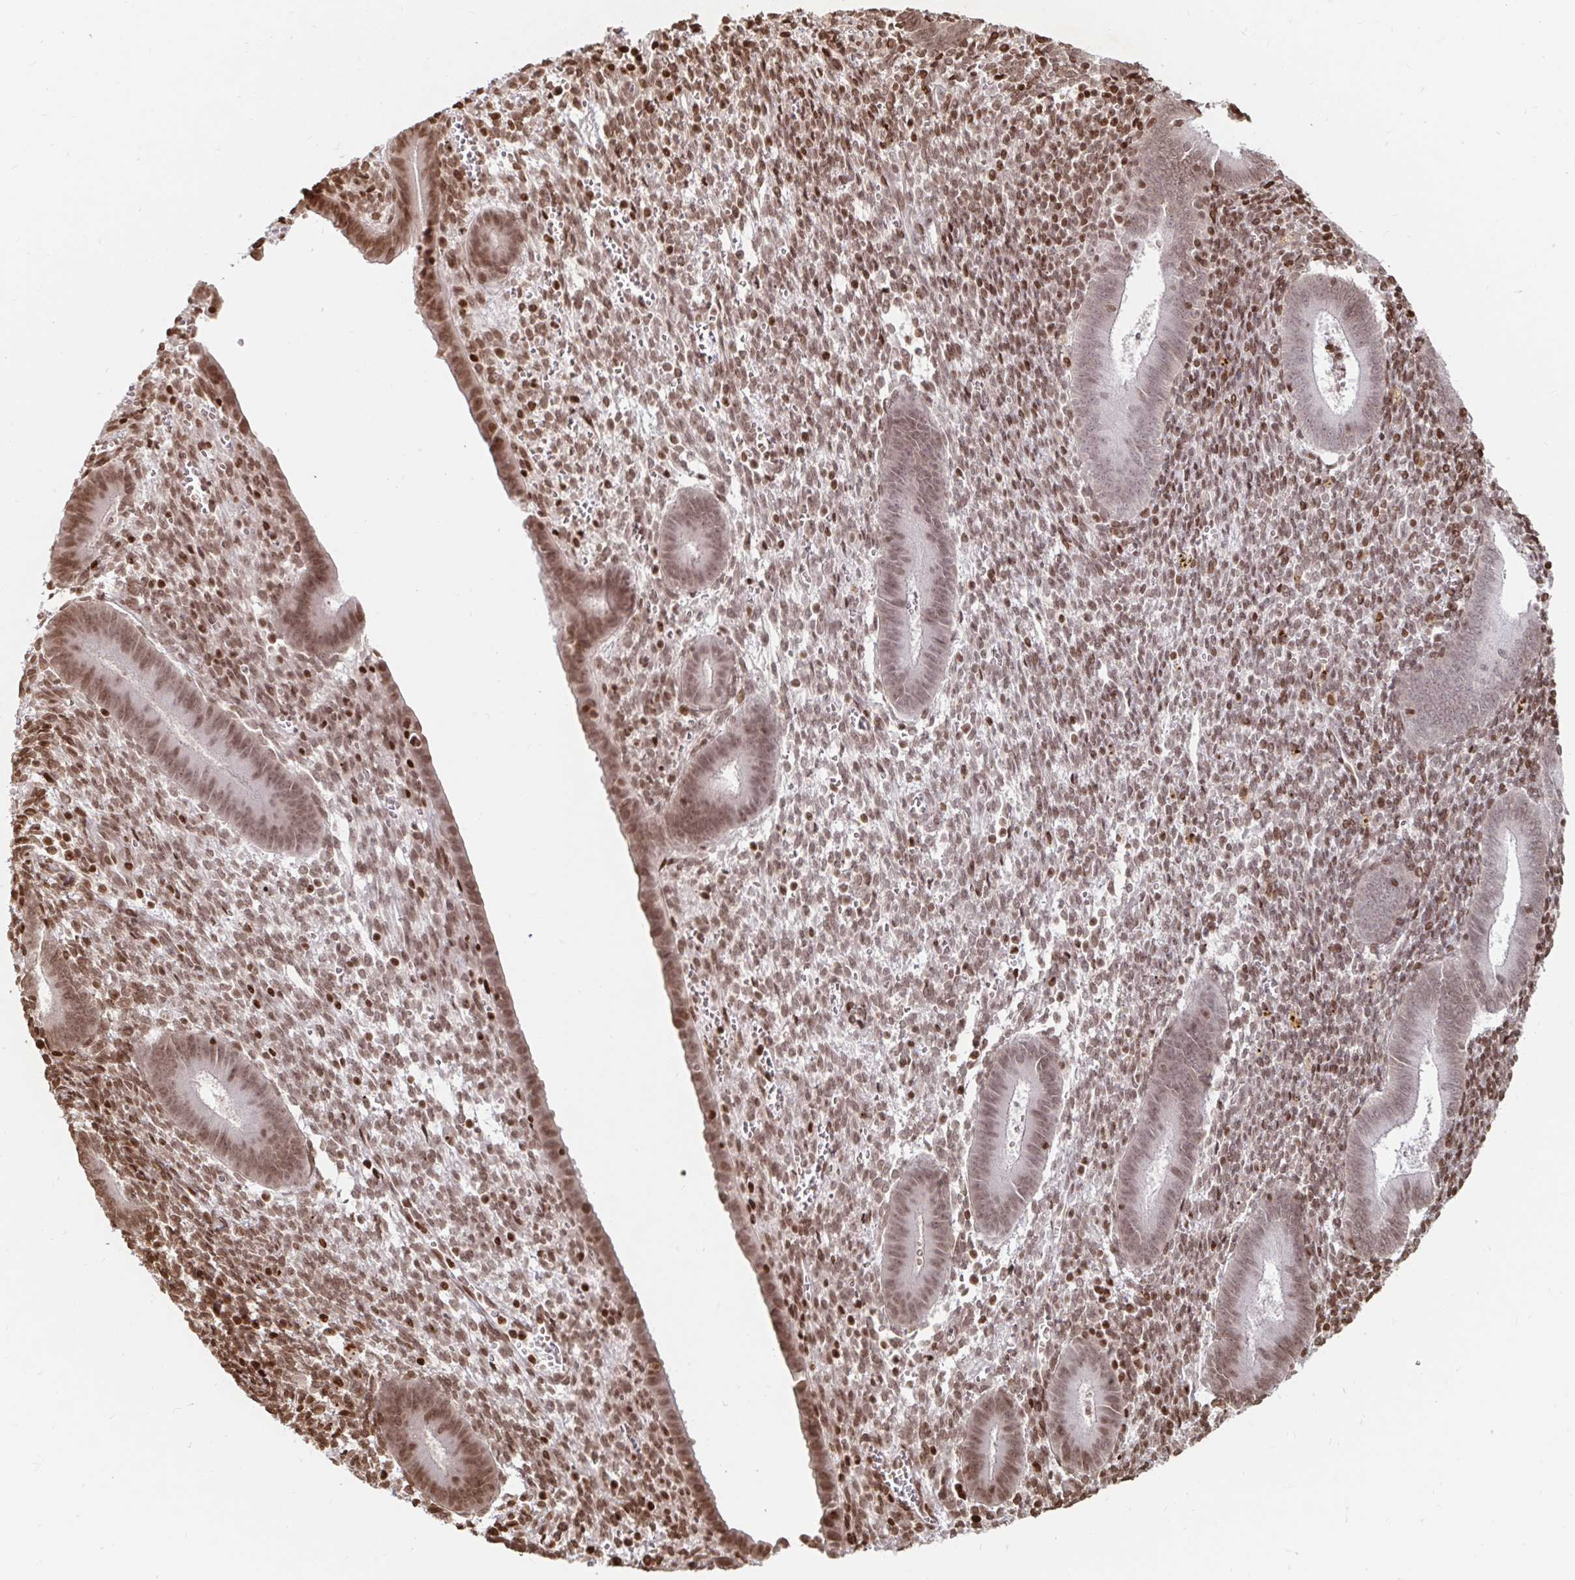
{"staining": {"intensity": "moderate", "quantity": ">75%", "location": "nuclear"}, "tissue": "endometrium", "cell_type": "Cells in endometrial stroma", "image_type": "normal", "snomed": [{"axis": "morphology", "description": "Normal tissue, NOS"}, {"axis": "topography", "description": "Endometrium"}], "caption": "IHC of benign human endometrium displays medium levels of moderate nuclear staining in approximately >75% of cells in endometrial stroma.", "gene": "H2BC5", "patient": {"sex": "female", "age": 25}}